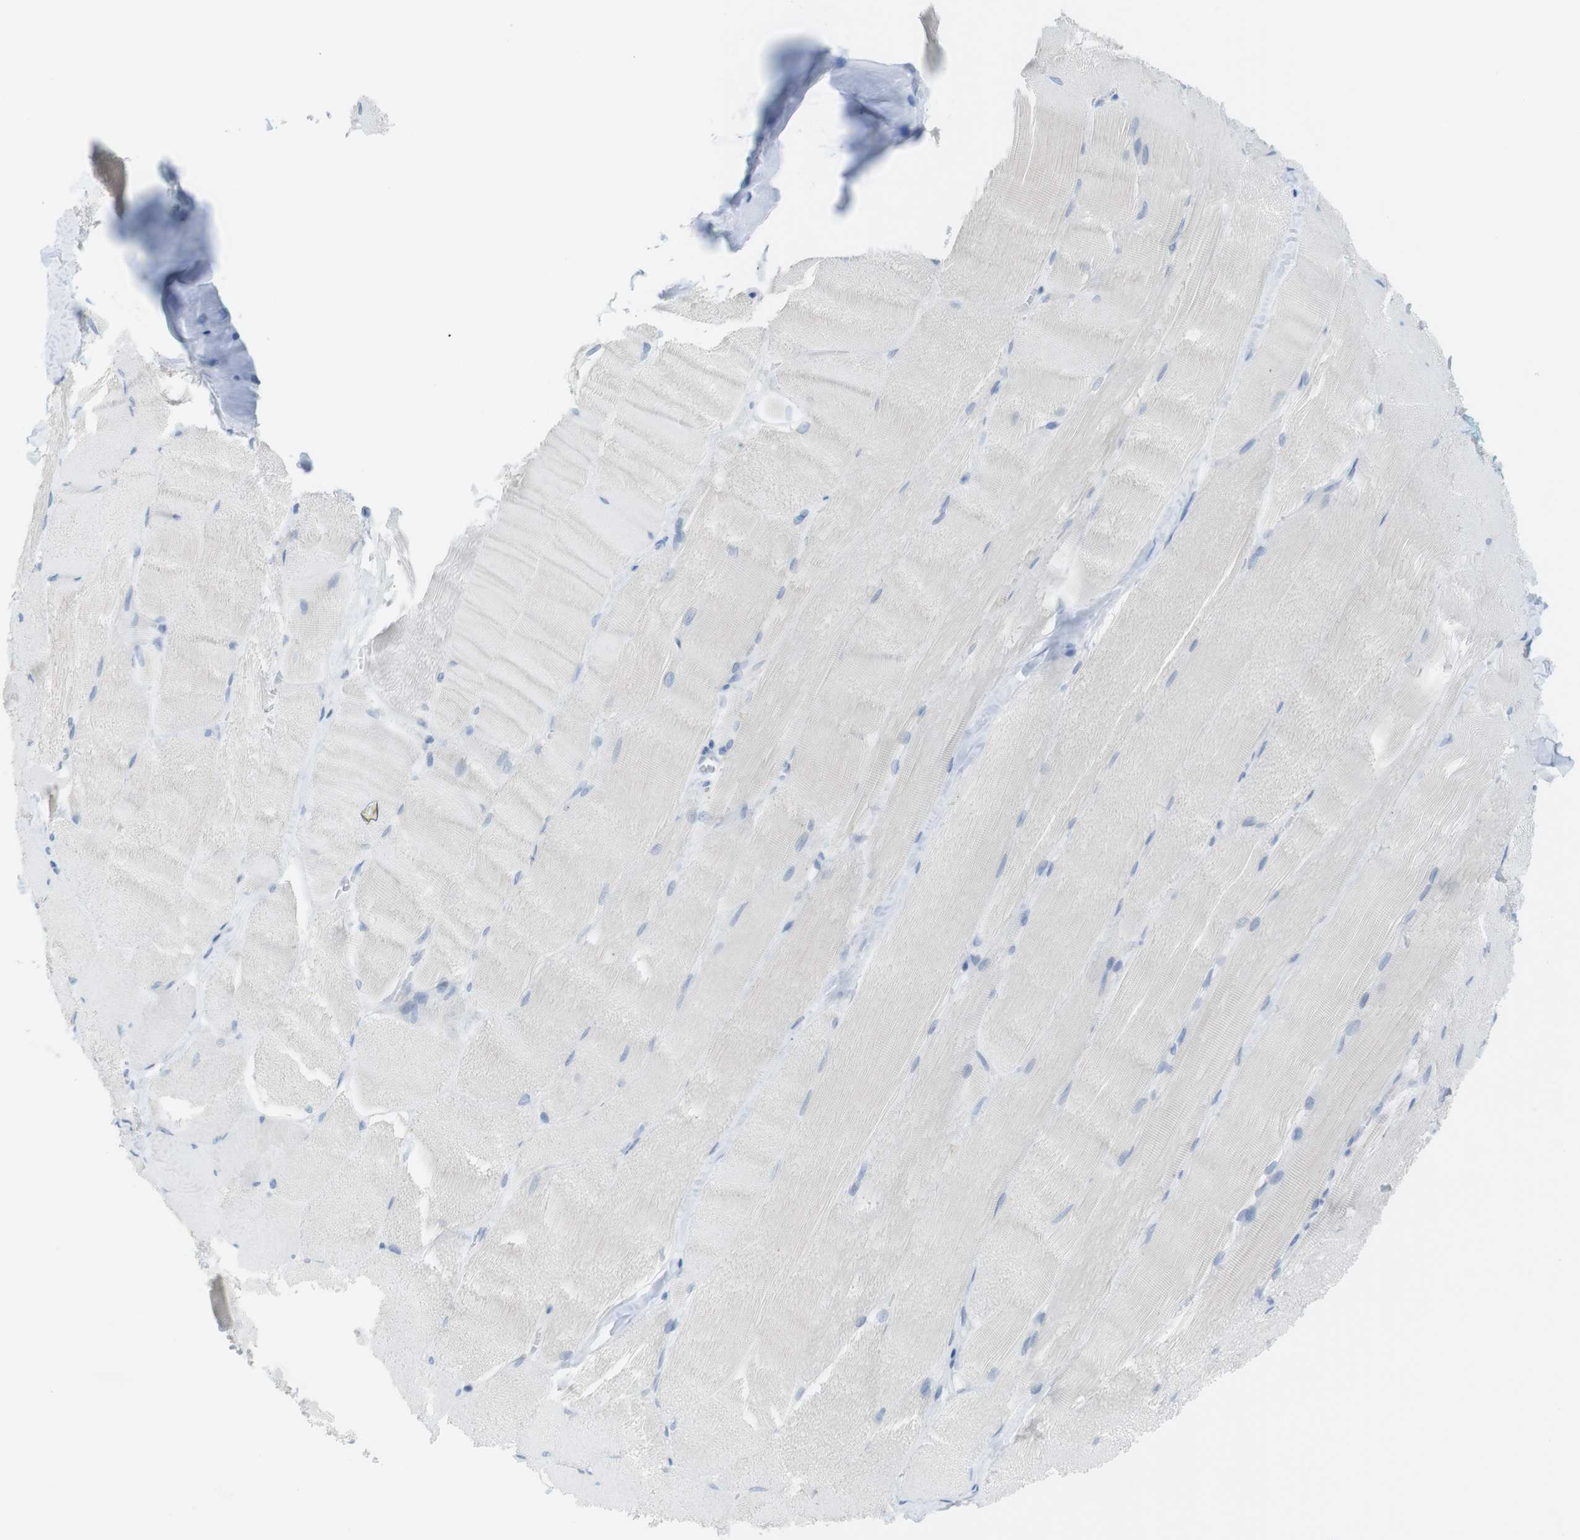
{"staining": {"intensity": "negative", "quantity": "none", "location": "none"}, "tissue": "skeletal muscle", "cell_type": "Myocytes", "image_type": "normal", "snomed": [{"axis": "morphology", "description": "Normal tissue, NOS"}, {"axis": "morphology", "description": "Squamous cell carcinoma, NOS"}, {"axis": "topography", "description": "Skeletal muscle"}], "caption": "Image shows no protein expression in myocytes of normal skeletal muscle. The staining was performed using DAB to visualize the protein expression in brown, while the nuclei were stained in blue with hematoxylin (Magnification: 20x).", "gene": "OPN1SW", "patient": {"sex": "male", "age": 51}}